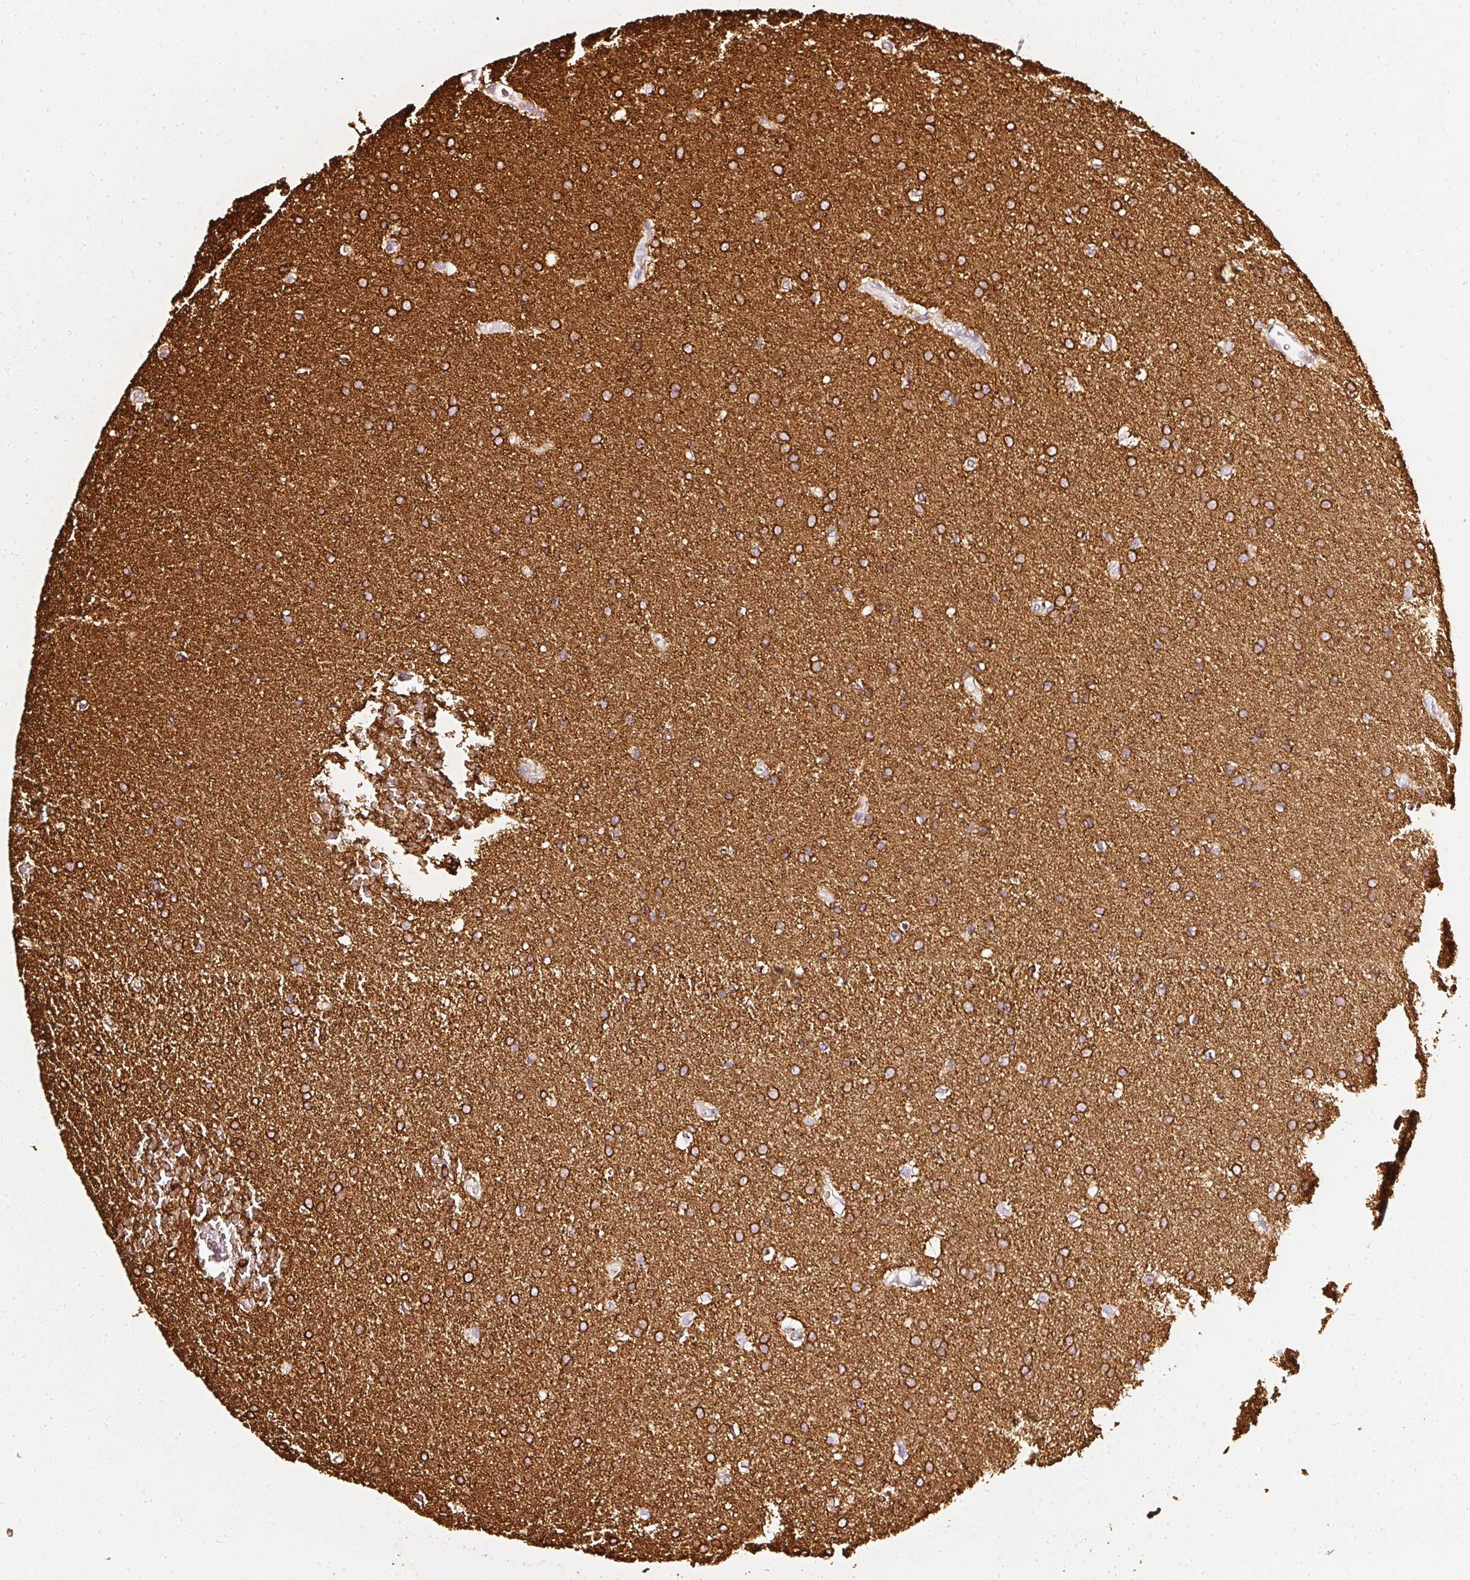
{"staining": {"intensity": "strong", "quantity": "25%-75%", "location": "cytoplasmic/membranous"}, "tissue": "glioma", "cell_type": "Tumor cells", "image_type": "cancer", "snomed": [{"axis": "morphology", "description": "Glioma, malignant, Low grade"}, {"axis": "topography", "description": "Brain"}], "caption": "Malignant low-grade glioma was stained to show a protein in brown. There is high levels of strong cytoplasmic/membranous staining in about 25%-75% of tumor cells.", "gene": "CNP", "patient": {"sex": "female", "age": 34}}